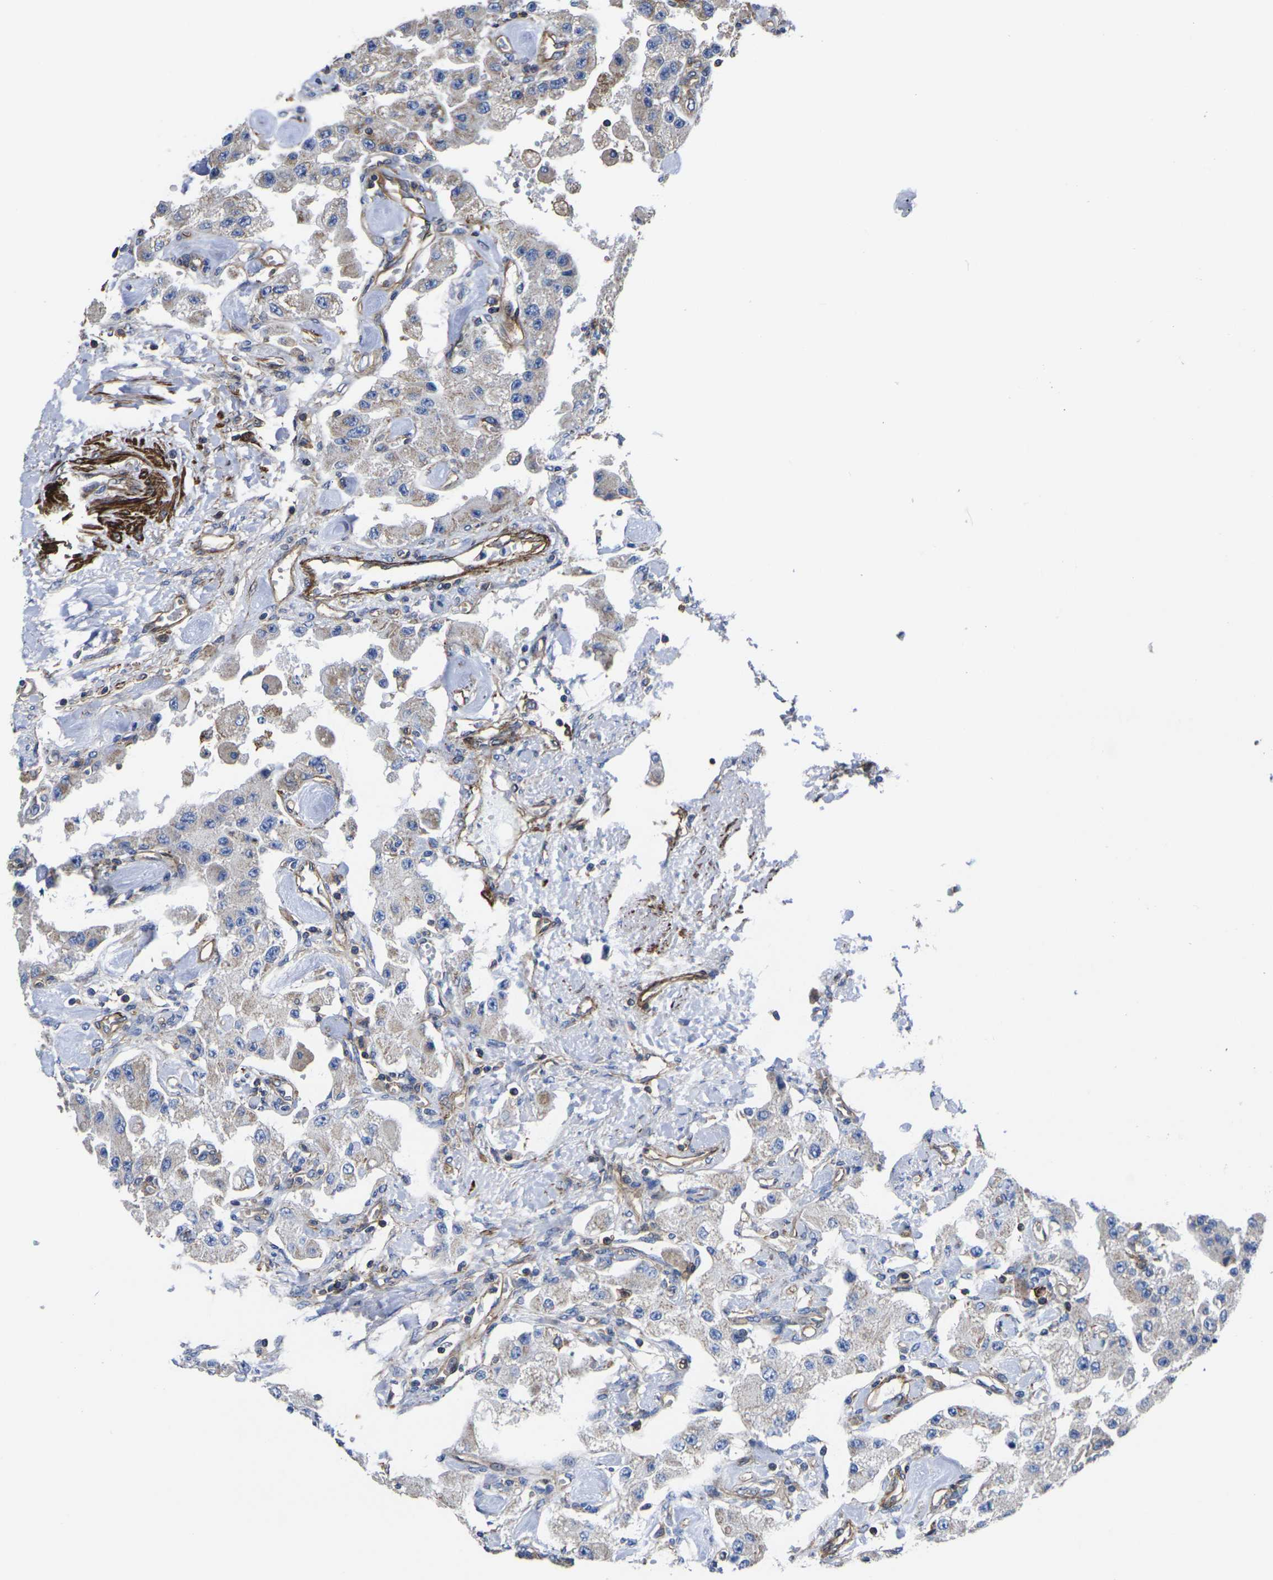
{"staining": {"intensity": "weak", "quantity": "<25%", "location": "cytoplasmic/membranous"}, "tissue": "carcinoid", "cell_type": "Tumor cells", "image_type": "cancer", "snomed": [{"axis": "morphology", "description": "Carcinoid, malignant, NOS"}, {"axis": "topography", "description": "Pancreas"}], "caption": "Tumor cells show no significant expression in malignant carcinoid.", "gene": "GPR4", "patient": {"sex": "male", "age": 41}}